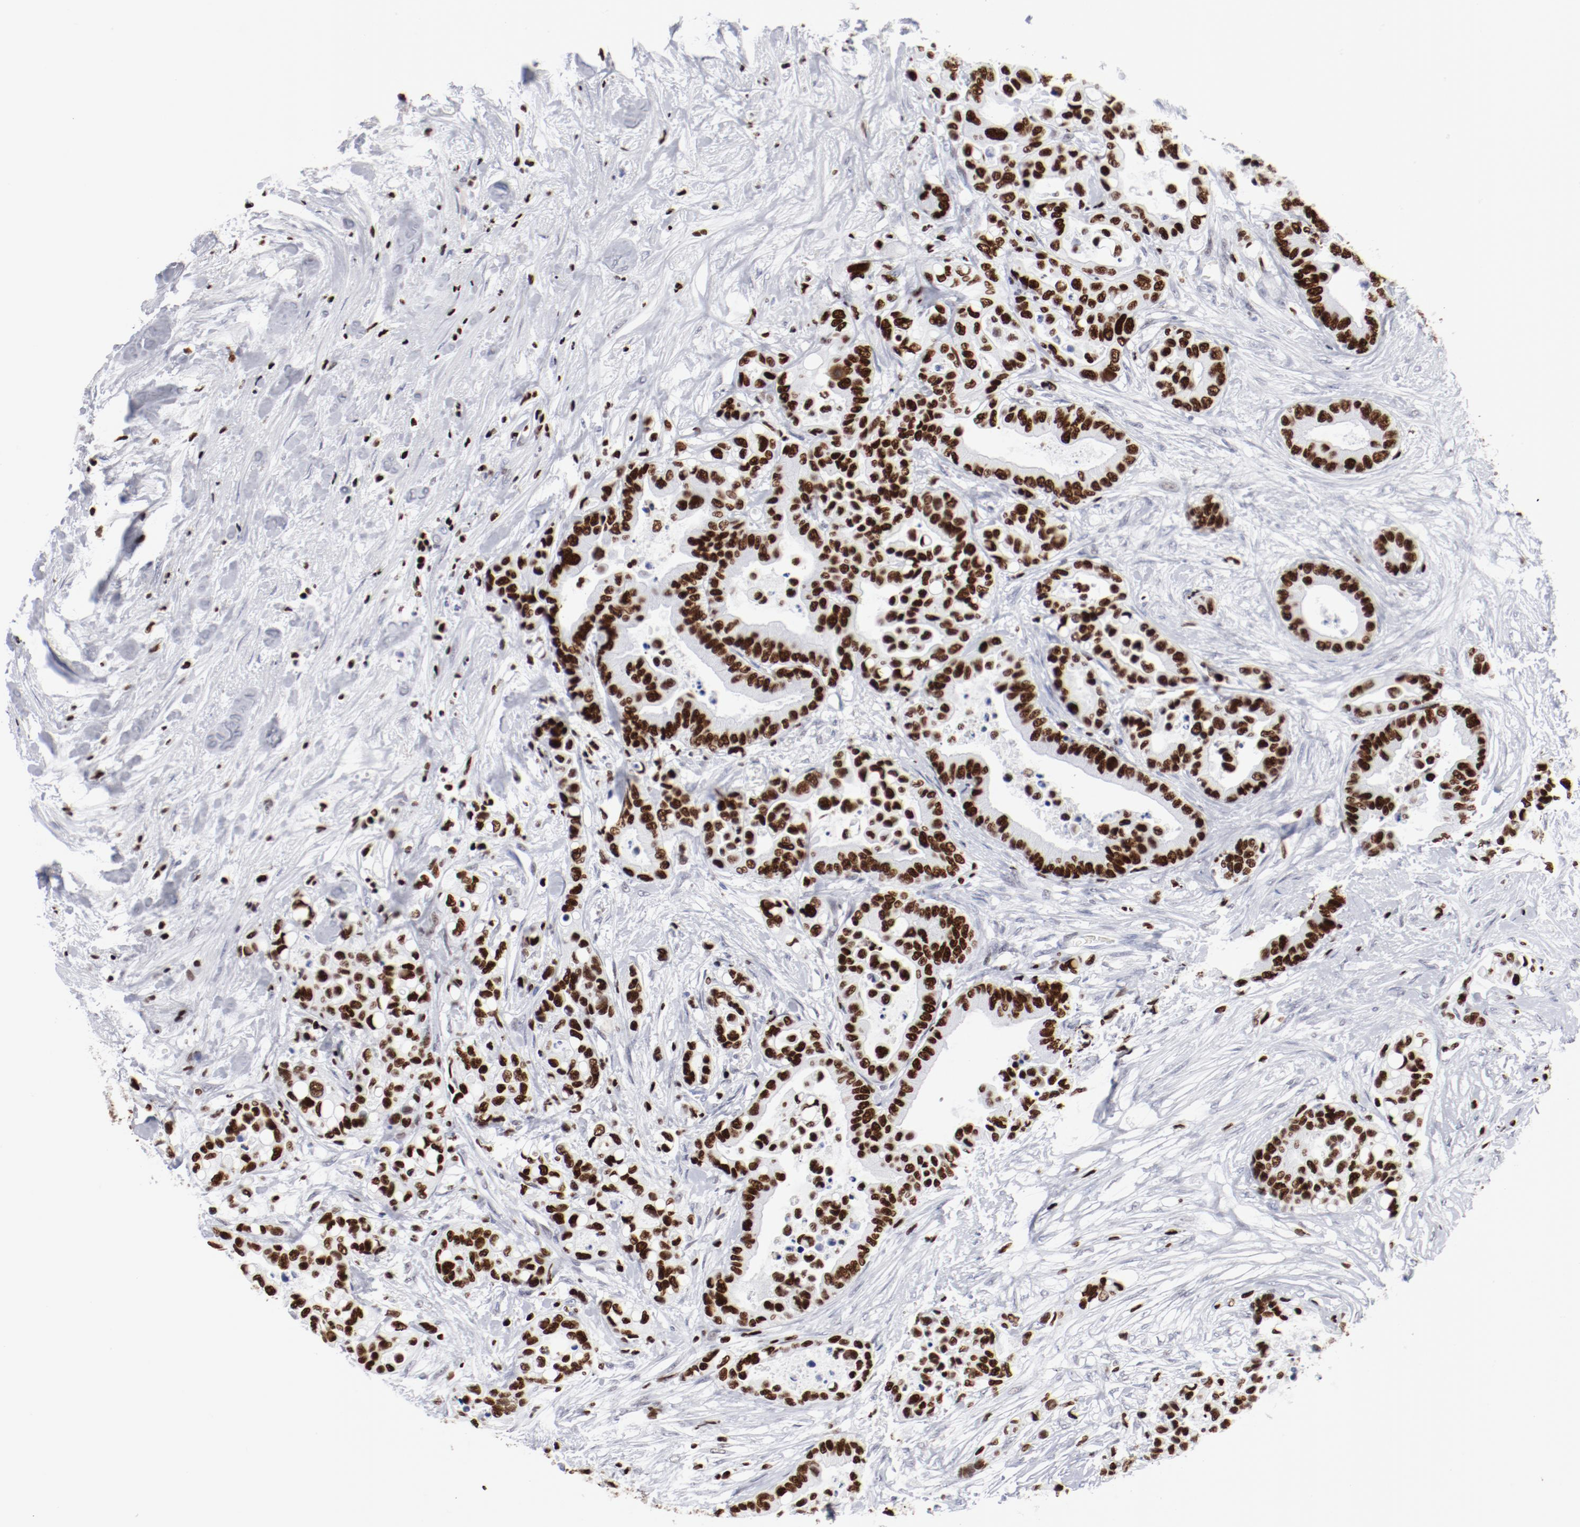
{"staining": {"intensity": "strong", "quantity": ">75%", "location": "nuclear"}, "tissue": "colorectal cancer", "cell_type": "Tumor cells", "image_type": "cancer", "snomed": [{"axis": "morphology", "description": "Adenocarcinoma, NOS"}, {"axis": "topography", "description": "Colon"}], "caption": "Strong nuclear protein positivity is seen in approximately >75% of tumor cells in colorectal cancer (adenocarcinoma).", "gene": "SMARCC2", "patient": {"sex": "male", "age": 82}}